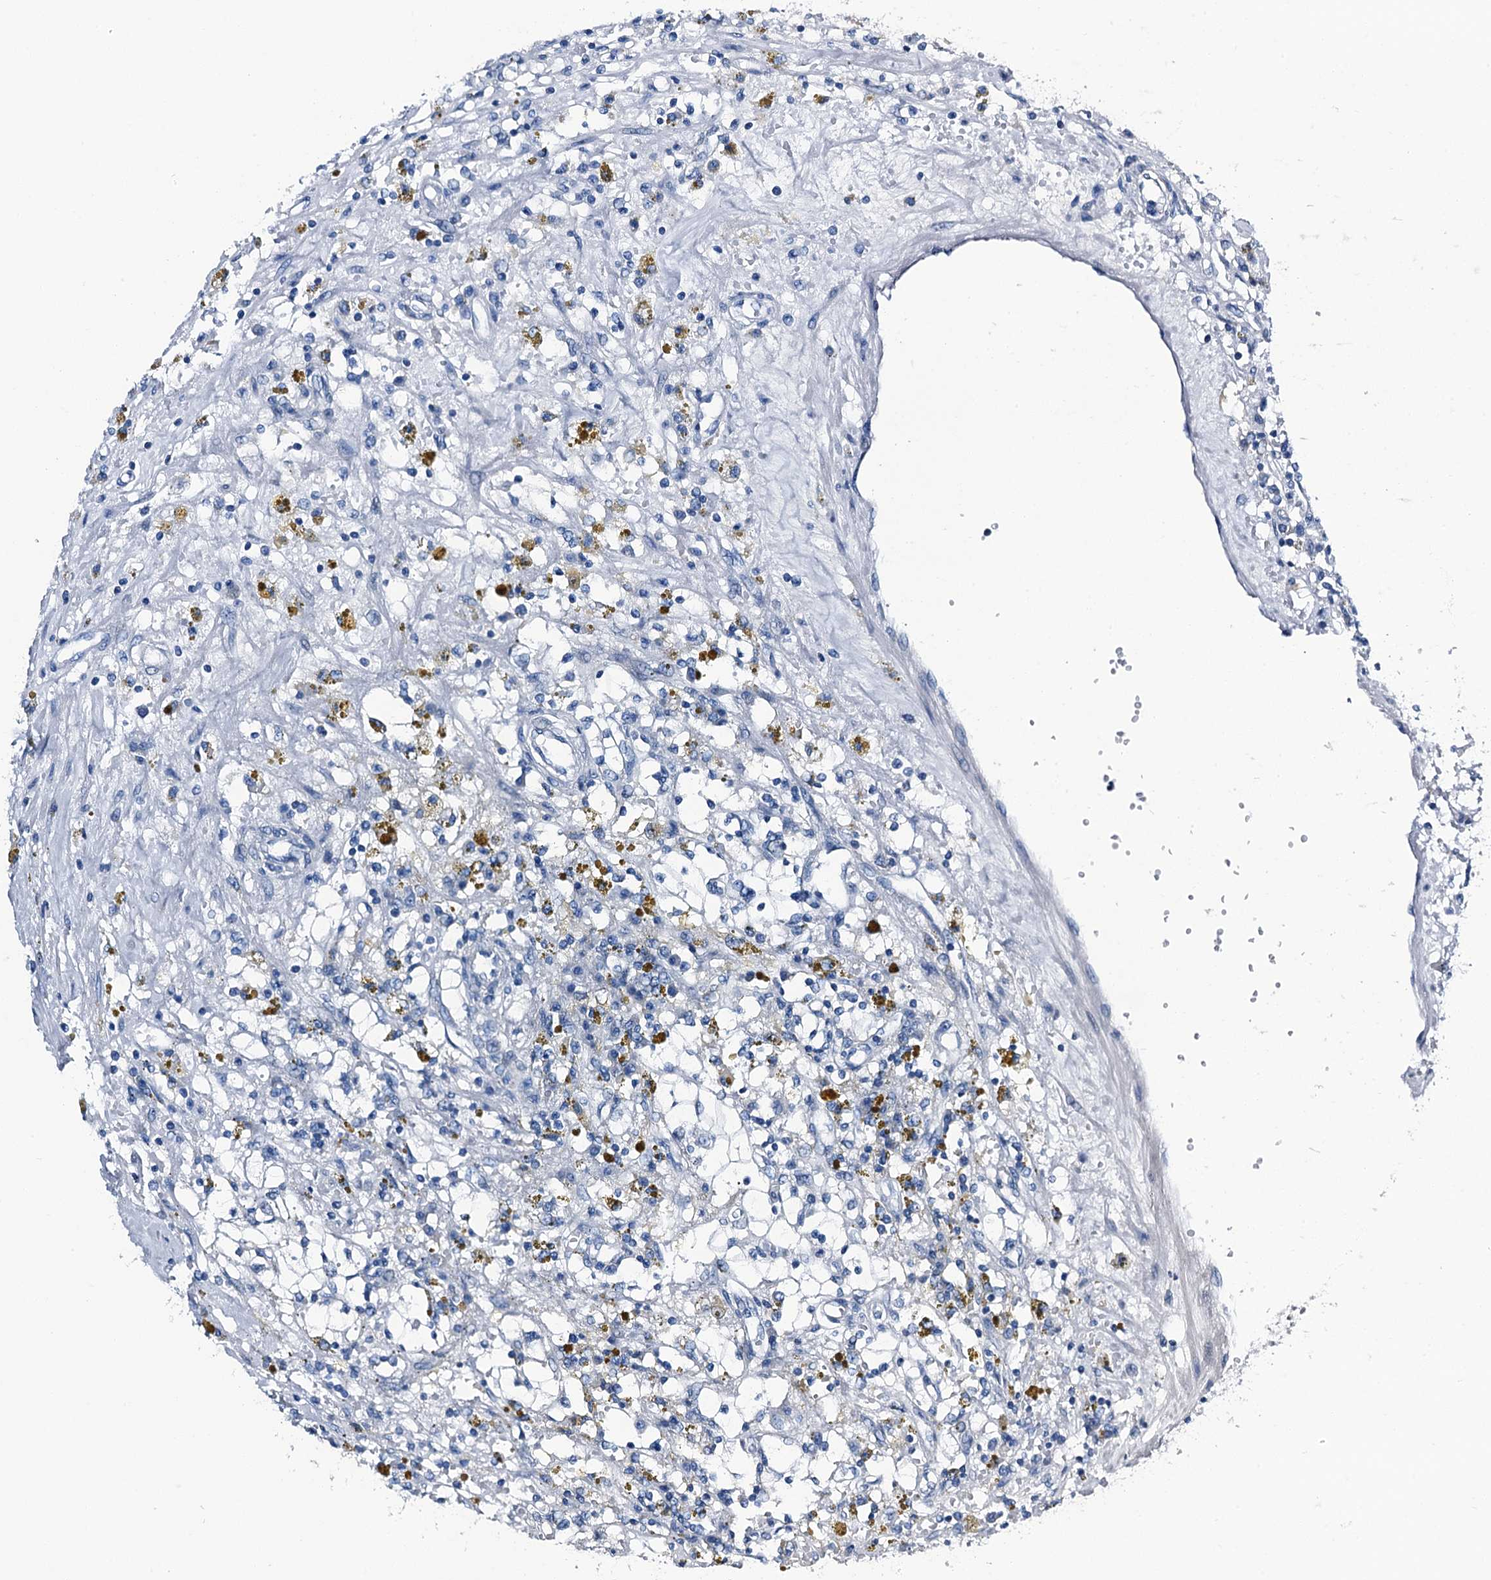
{"staining": {"intensity": "negative", "quantity": "none", "location": "none"}, "tissue": "renal cancer", "cell_type": "Tumor cells", "image_type": "cancer", "snomed": [{"axis": "morphology", "description": "Adenocarcinoma, NOS"}, {"axis": "topography", "description": "Kidney"}], "caption": "The IHC histopathology image has no significant expression in tumor cells of renal cancer (adenocarcinoma) tissue.", "gene": "LYPD3", "patient": {"sex": "male", "age": 56}}